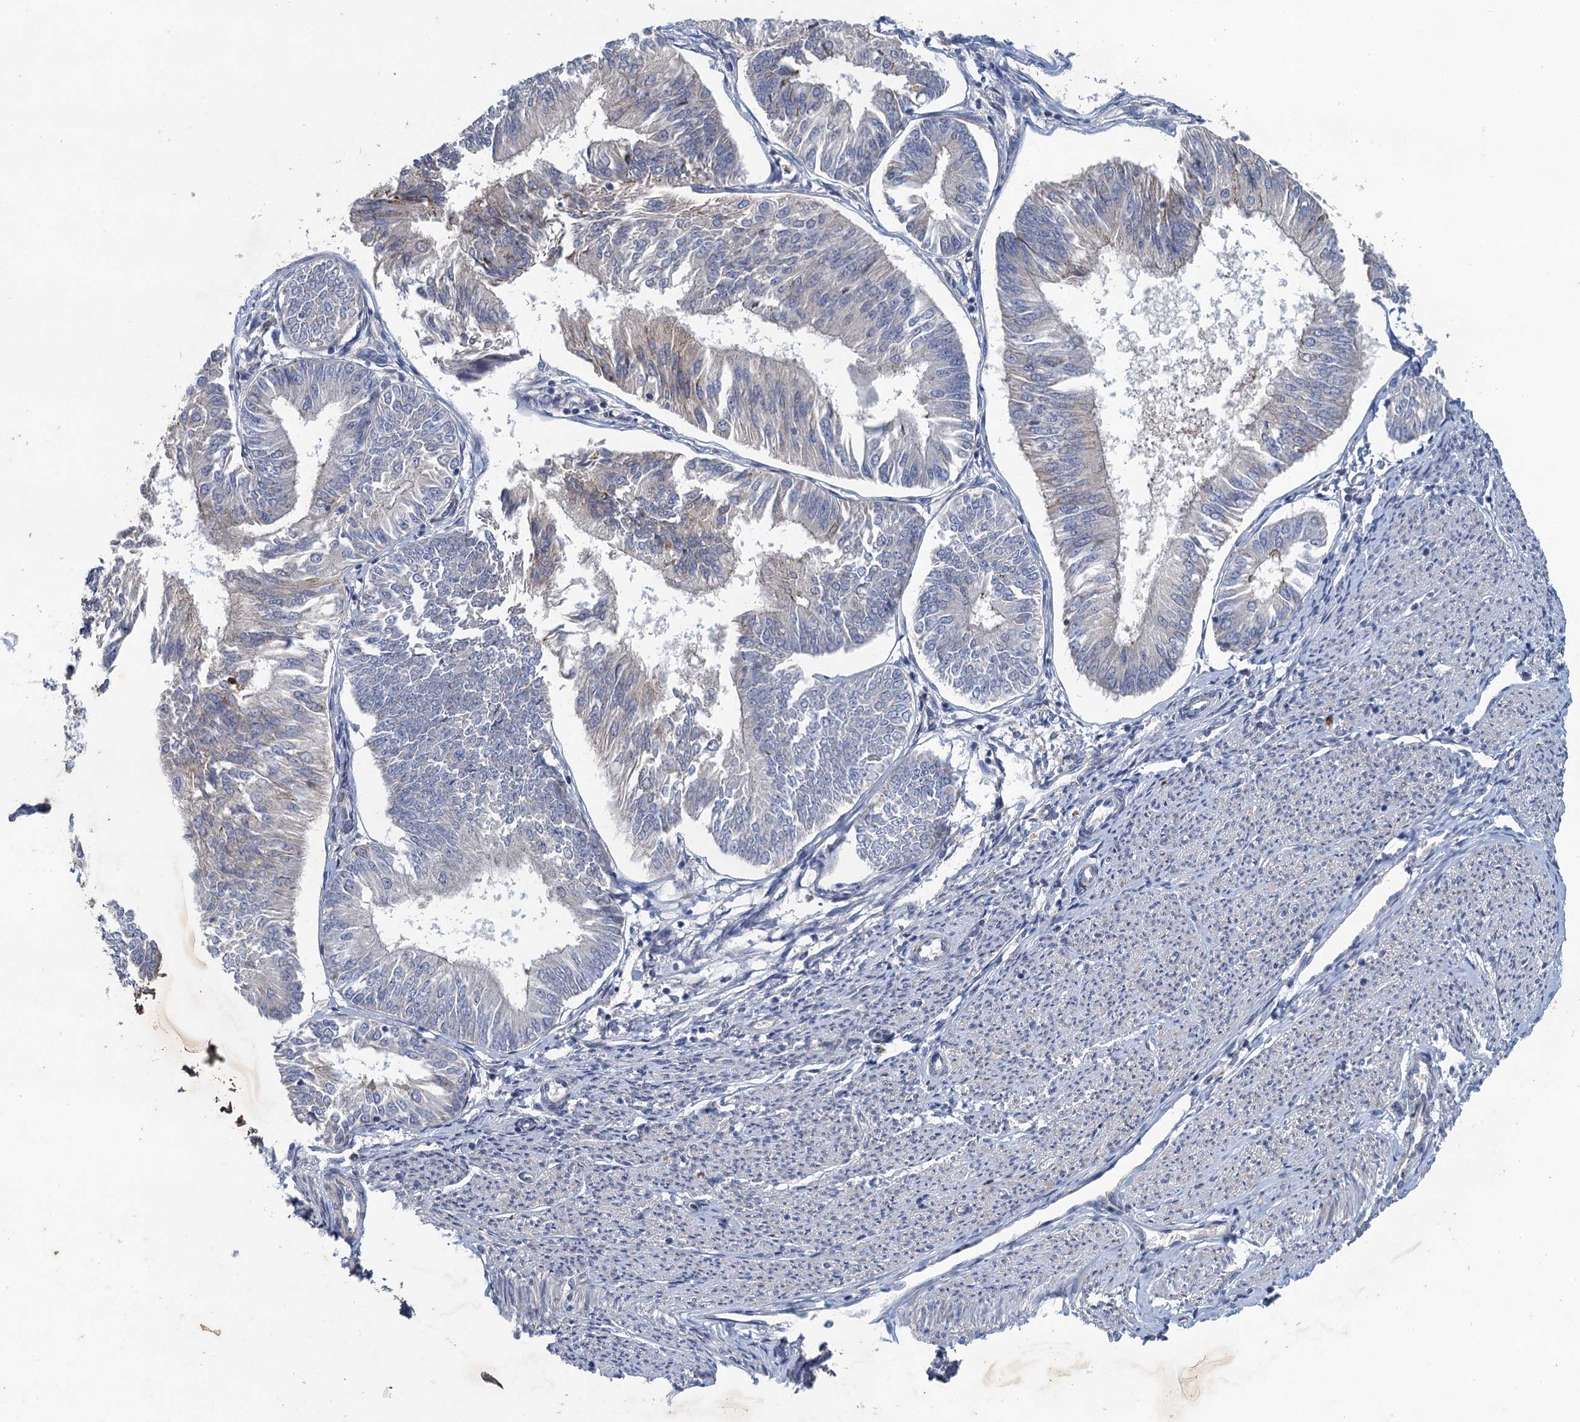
{"staining": {"intensity": "negative", "quantity": "none", "location": "none"}, "tissue": "endometrial cancer", "cell_type": "Tumor cells", "image_type": "cancer", "snomed": [{"axis": "morphology", "description": "Adenocarcinoma, NOS"}, {"axis": "topography", "description": "Endometrium"}], "caption": "Immunohistochemistry image of neoplastic tissue: human adenocarcinoma (endometrial) stained with DAB reveals no significant protein staining in tumor cells. (Immunohistochemistry (ihc), brightfield microscopy, high magnification).", "gene": "TPCN1", "patient": {"sex": "female", "age": 58}}